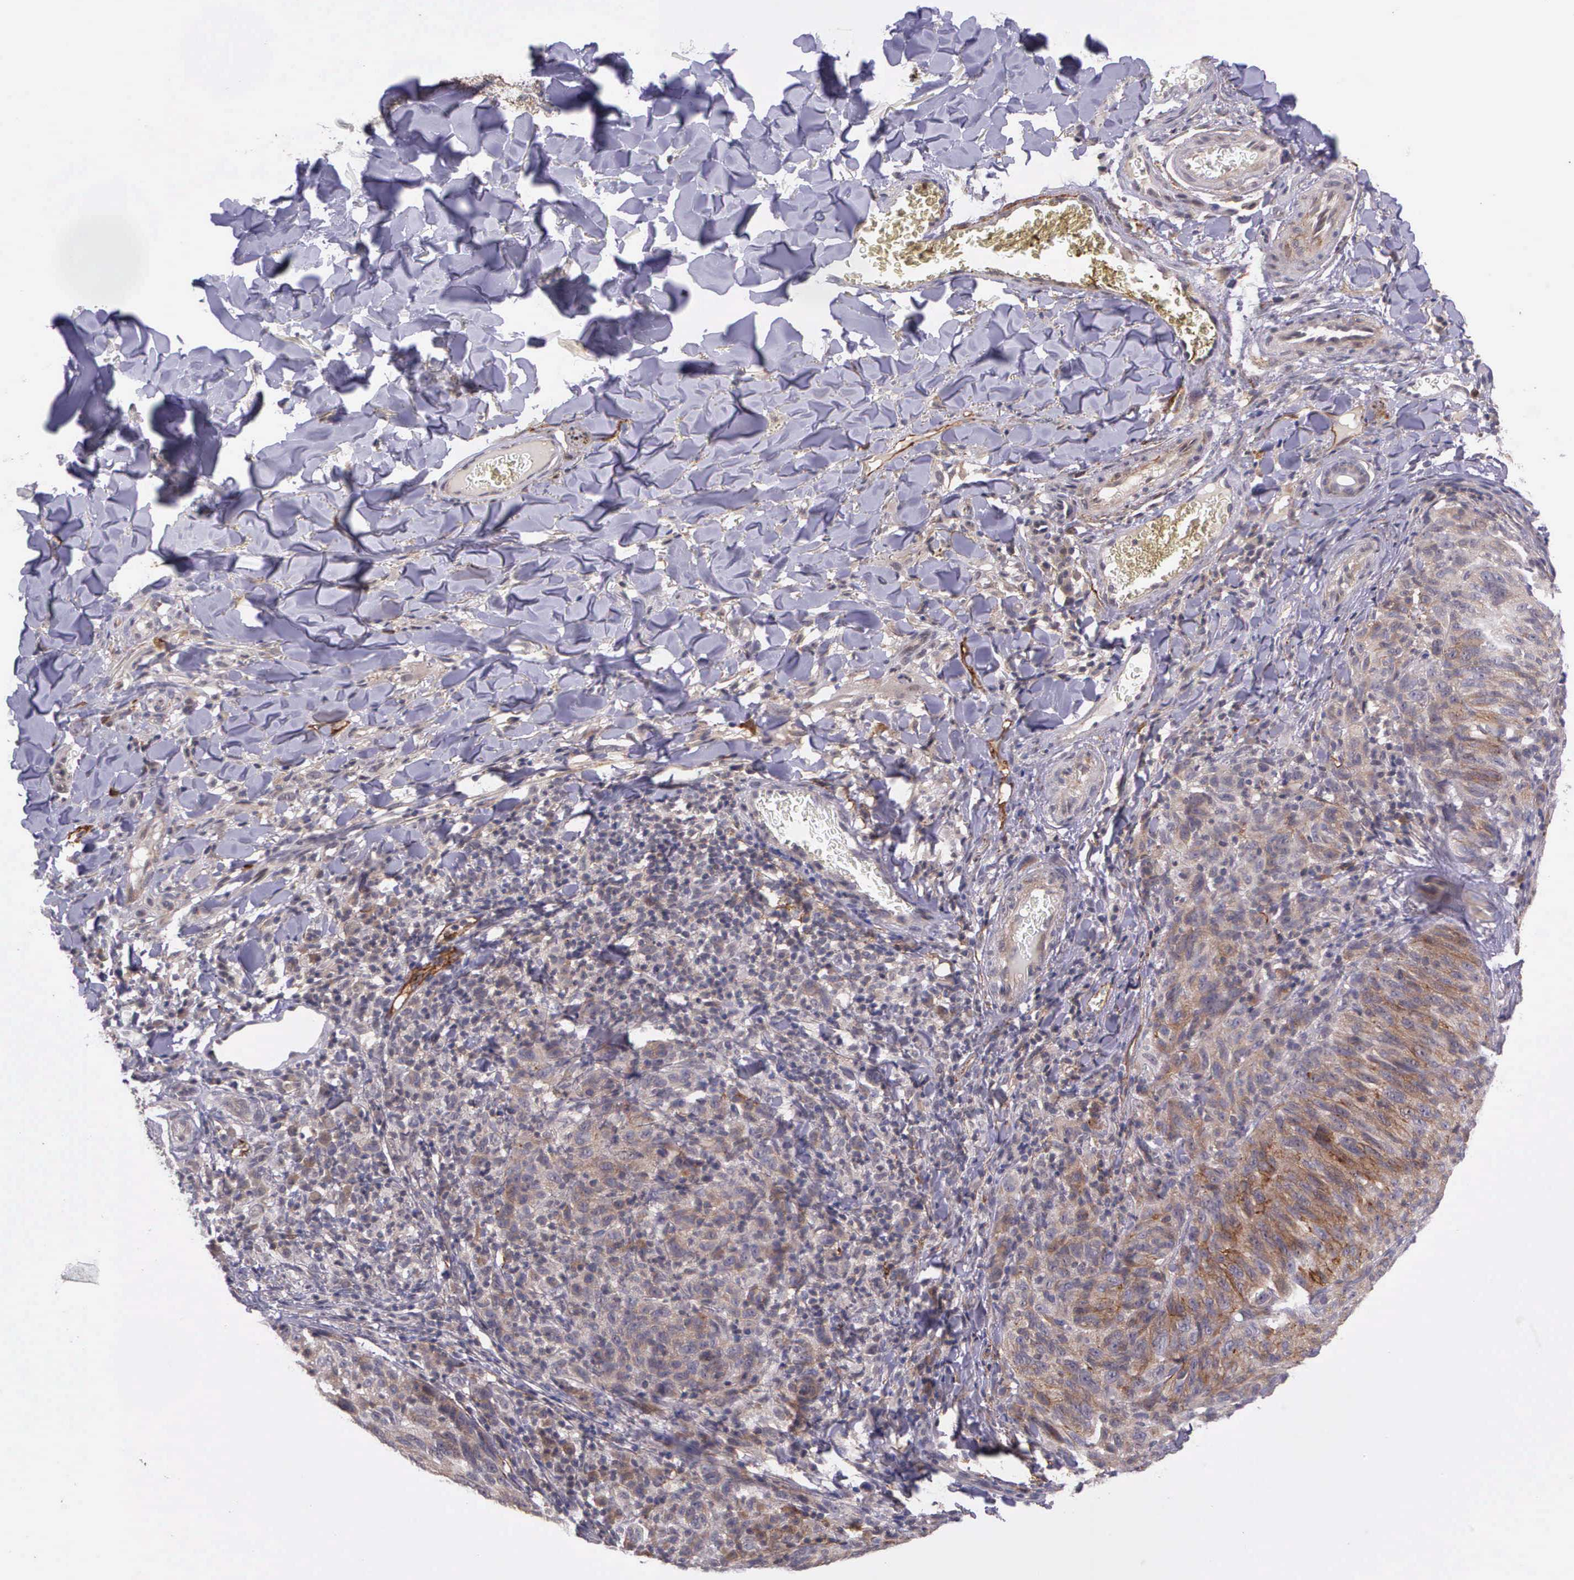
{"staining": {"intensity": "weak", "quantity": "25%-75%", "location": "cytoplasmic/membranous"}, "tissue": "melanoma", "cell_type": "Tumor cells", "image_type": "cancer", "snomed": [{"axis": "morphology", "description": "Malignant melanoma, NOS"}, {"axis": "topography", "description": "Skin"}], "caption": "DAB immunohistochemical staining of melanoma displays weak cytoplasmic/membranous protein positivity in about 25%-75% of tumor cells.", "gene": "PRICKLE3", "patient": {"sex": "male", "age": 76}}